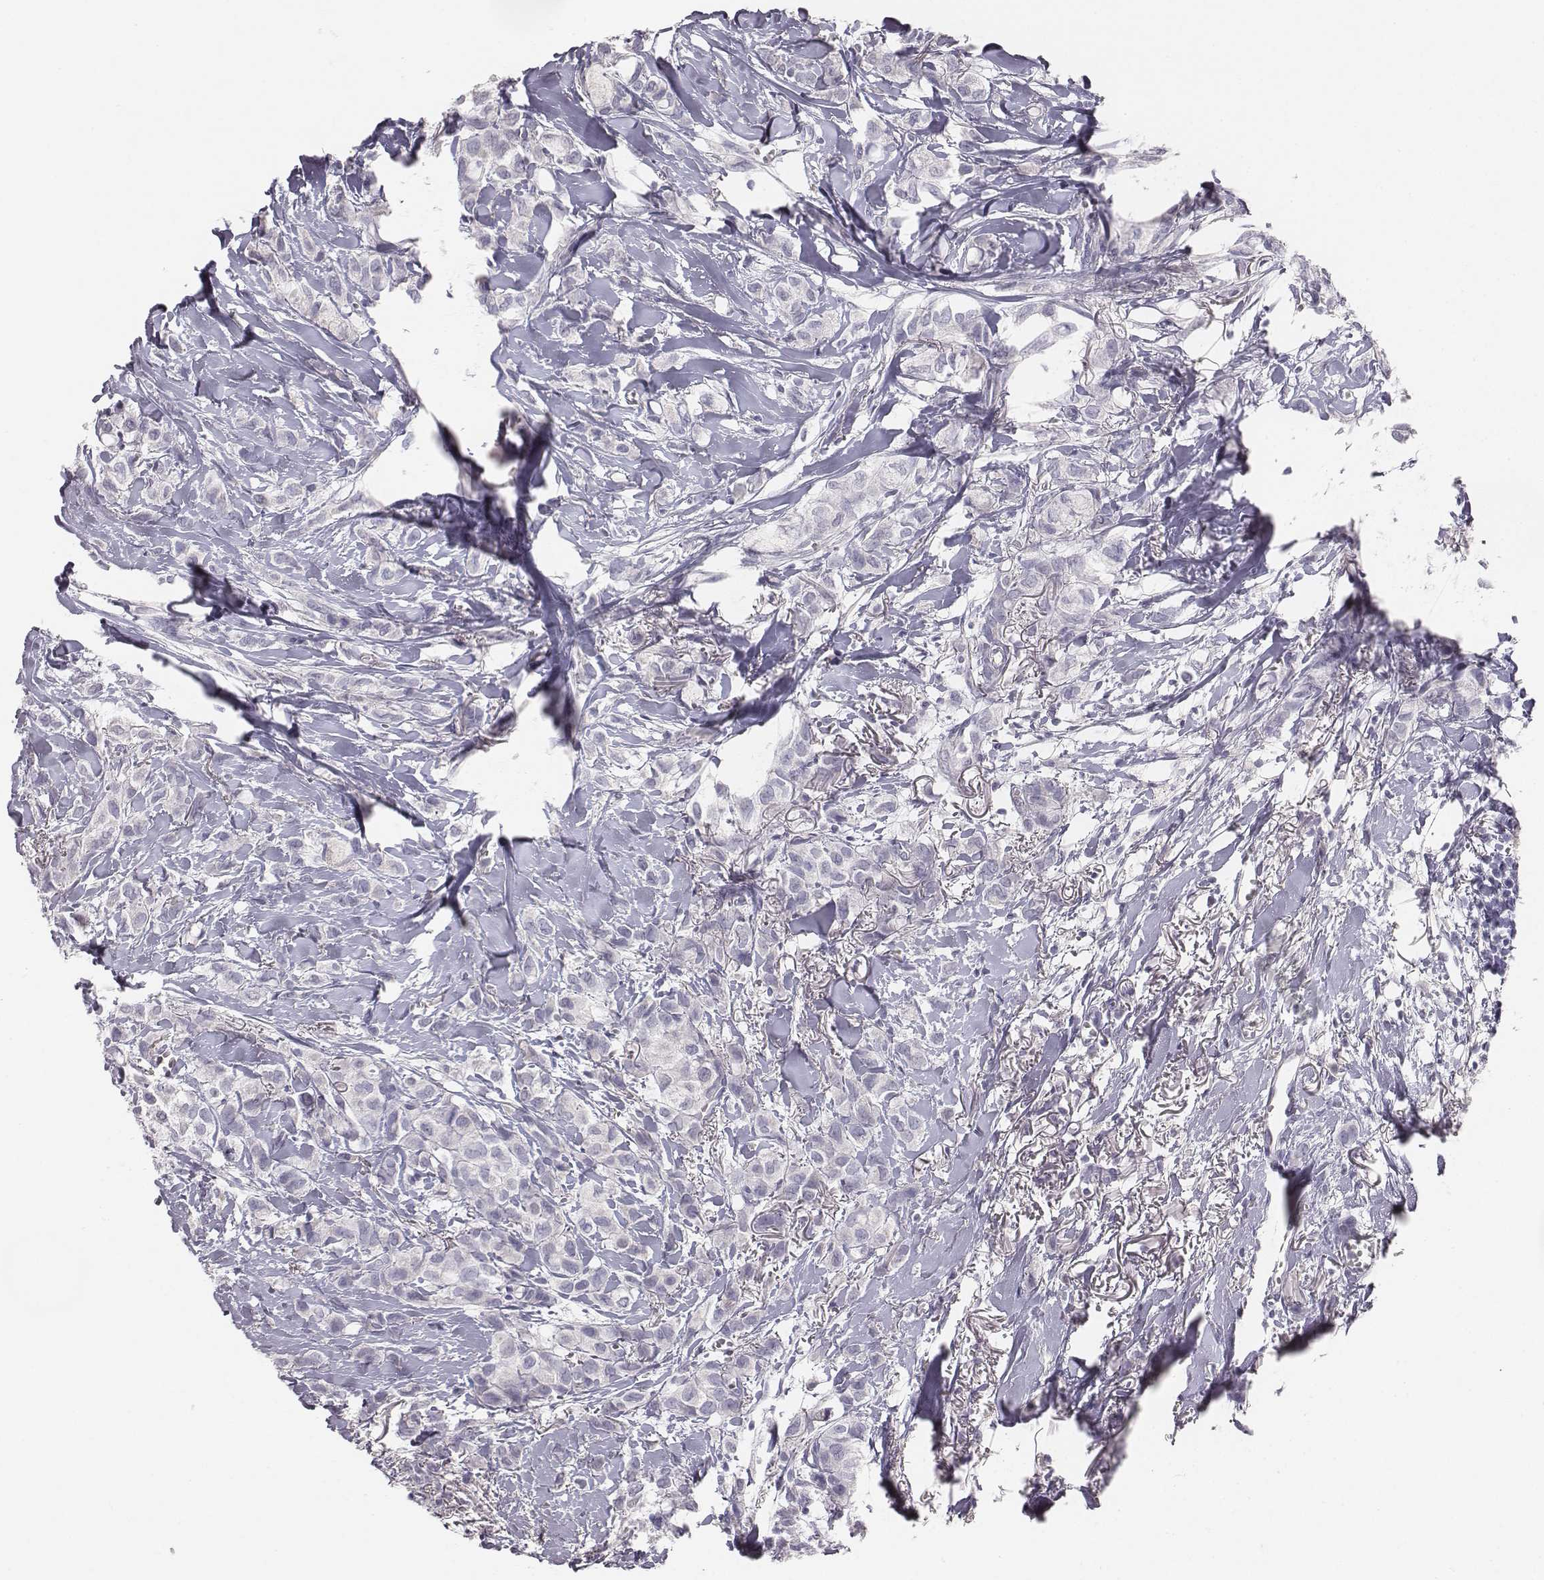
{"staining": {"intensity": "negative", "quantity": "none", "location": "none"}, "tissue": "breast cancer", "cell_type": "Tumor cells", "image_type": "cancer", "snomed": [{"axis": "morphology", "description": "Duct carcinoma"}, {"axis": "topography", "description": "Breast"}], "caption": "Tumor cells show no significant protein positivity in breast cancer.", "gene": "MYH6", "patient": {"sex": "female", "age": 85}}